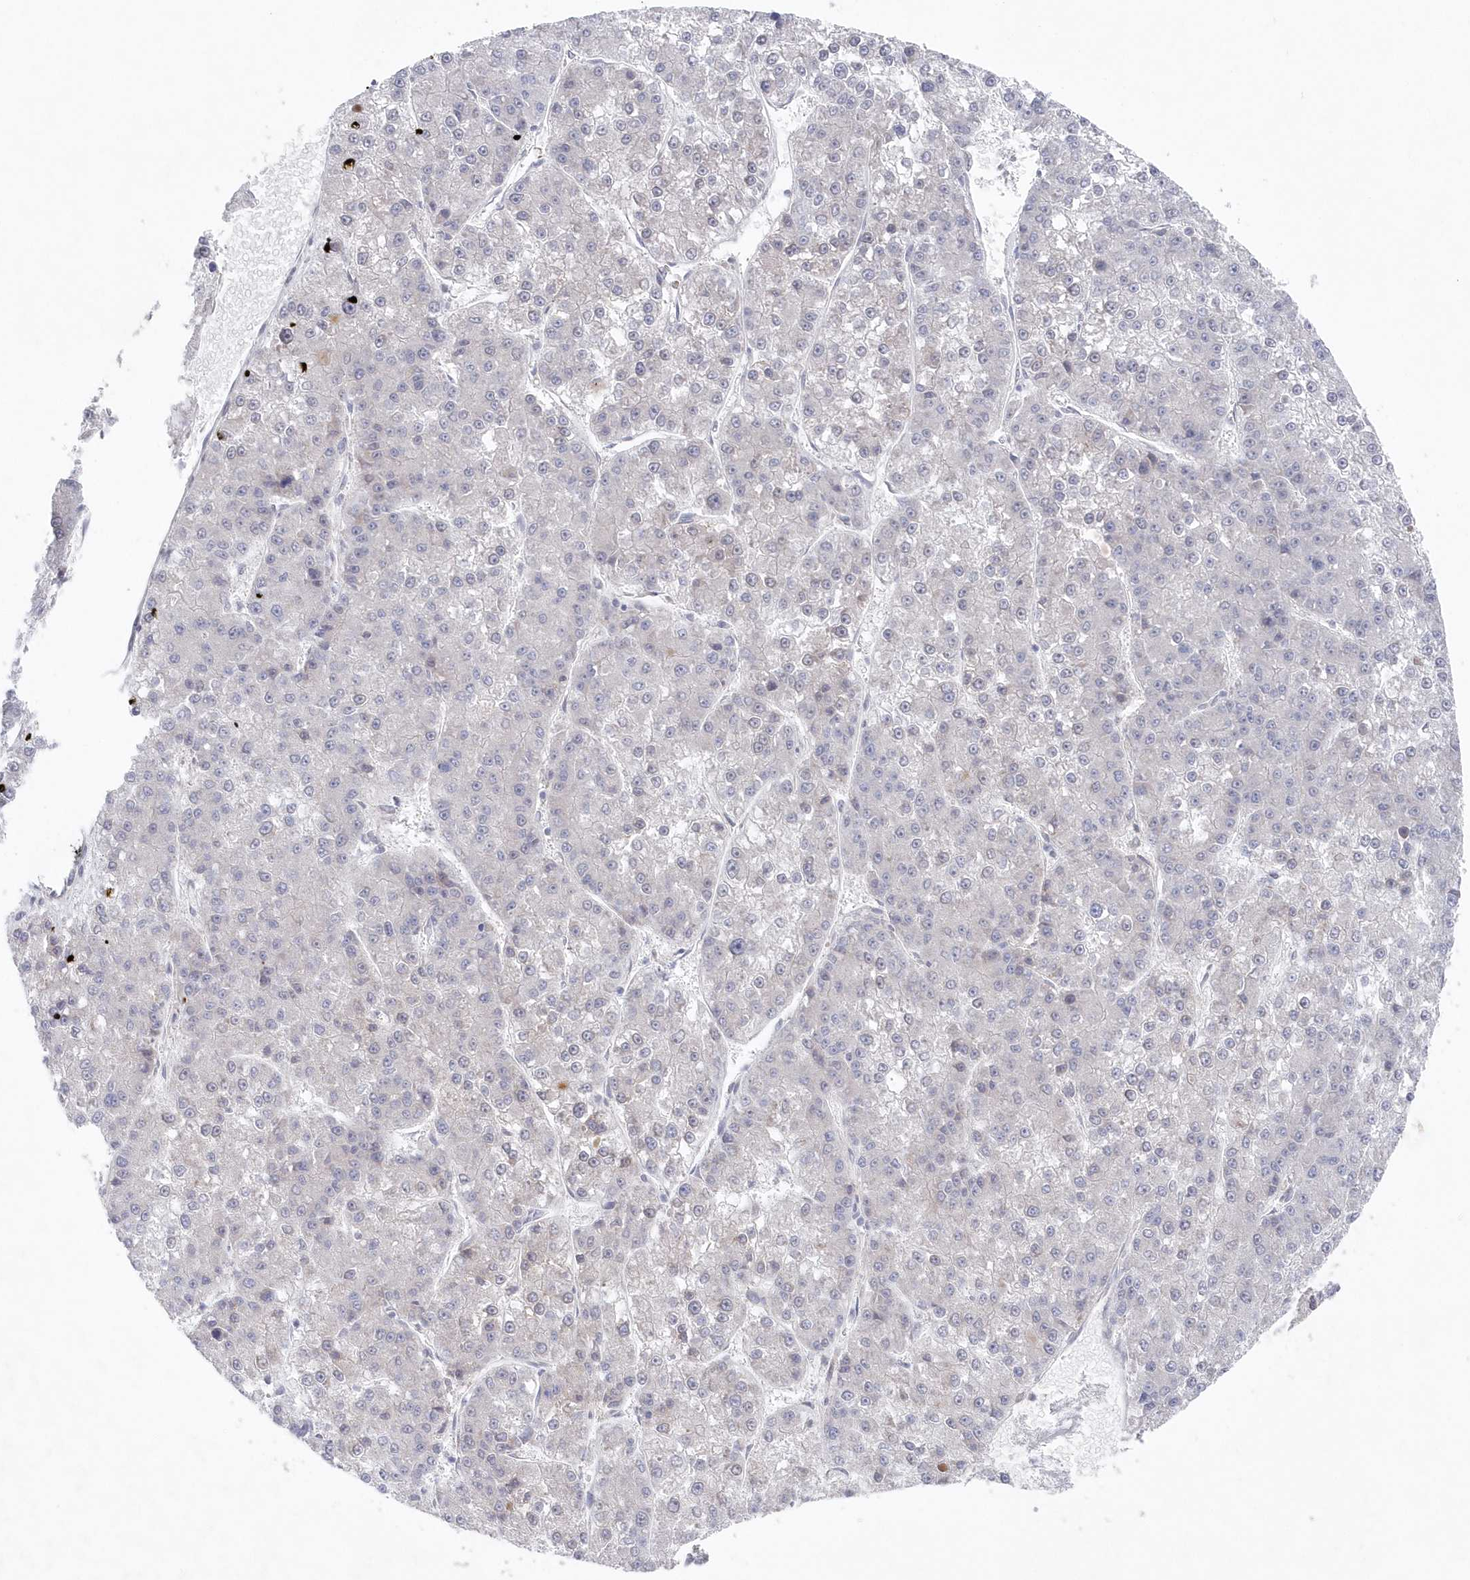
{"staining": {"intensity": "negative", "quantity": "none", "location": "none"}, "tissue": "liver cancer", "cell_type": "Tumor cells", "image_type": "cancer", "snomed": [{"axis": "morphology", "description": "Carcinoma, Hepatocellular, NOS"}, {"axis": "topography", "description": "Liver"}], "caption": "DAB immunohistochemical staining of human liver cancer demonstrates no significant expression in tumor cells.", "gene": "KIAA1586", "patient": {"sex": "female", "age": 73}}